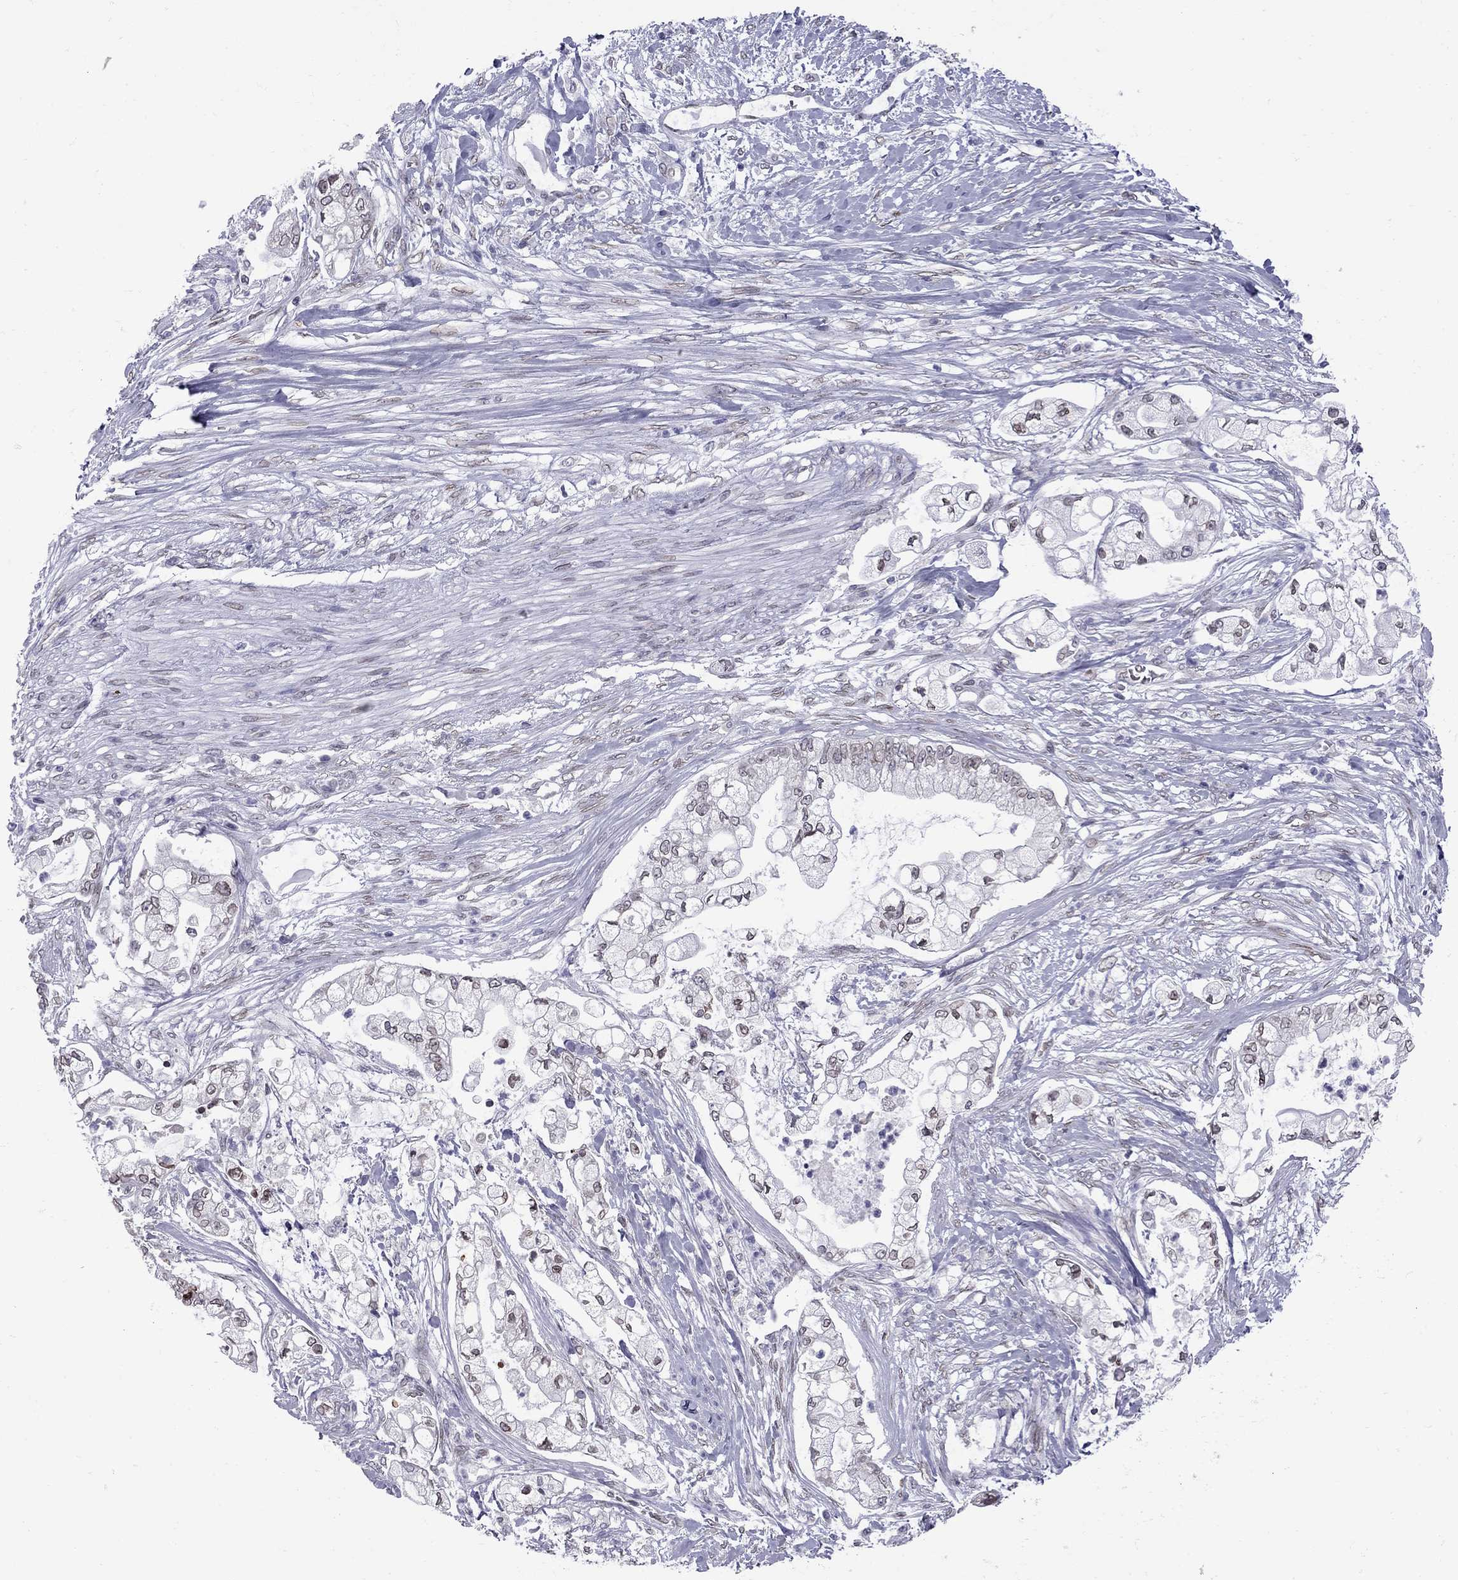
{"staining": {"intensity": "weak", "quantity": "<25%", "location": "nuclear"}, "tissue": "pancreatic cancer", "cell_type": "Tumor cells", "image_type": "cancer", "snomed": [{"axis": "morphology", "description": "Adenocarcinoma, NOS"}, {"axis": "topography", "description": "Pancreas"}], "caption": "A high-resolution micrograph shows immunohistochemistry (IHC) staining of pancreatic cancer, which shows no significant expression in tumor cells.", "gene": "CLTCL1", "patient": {"sex": "female", "age": 69}}